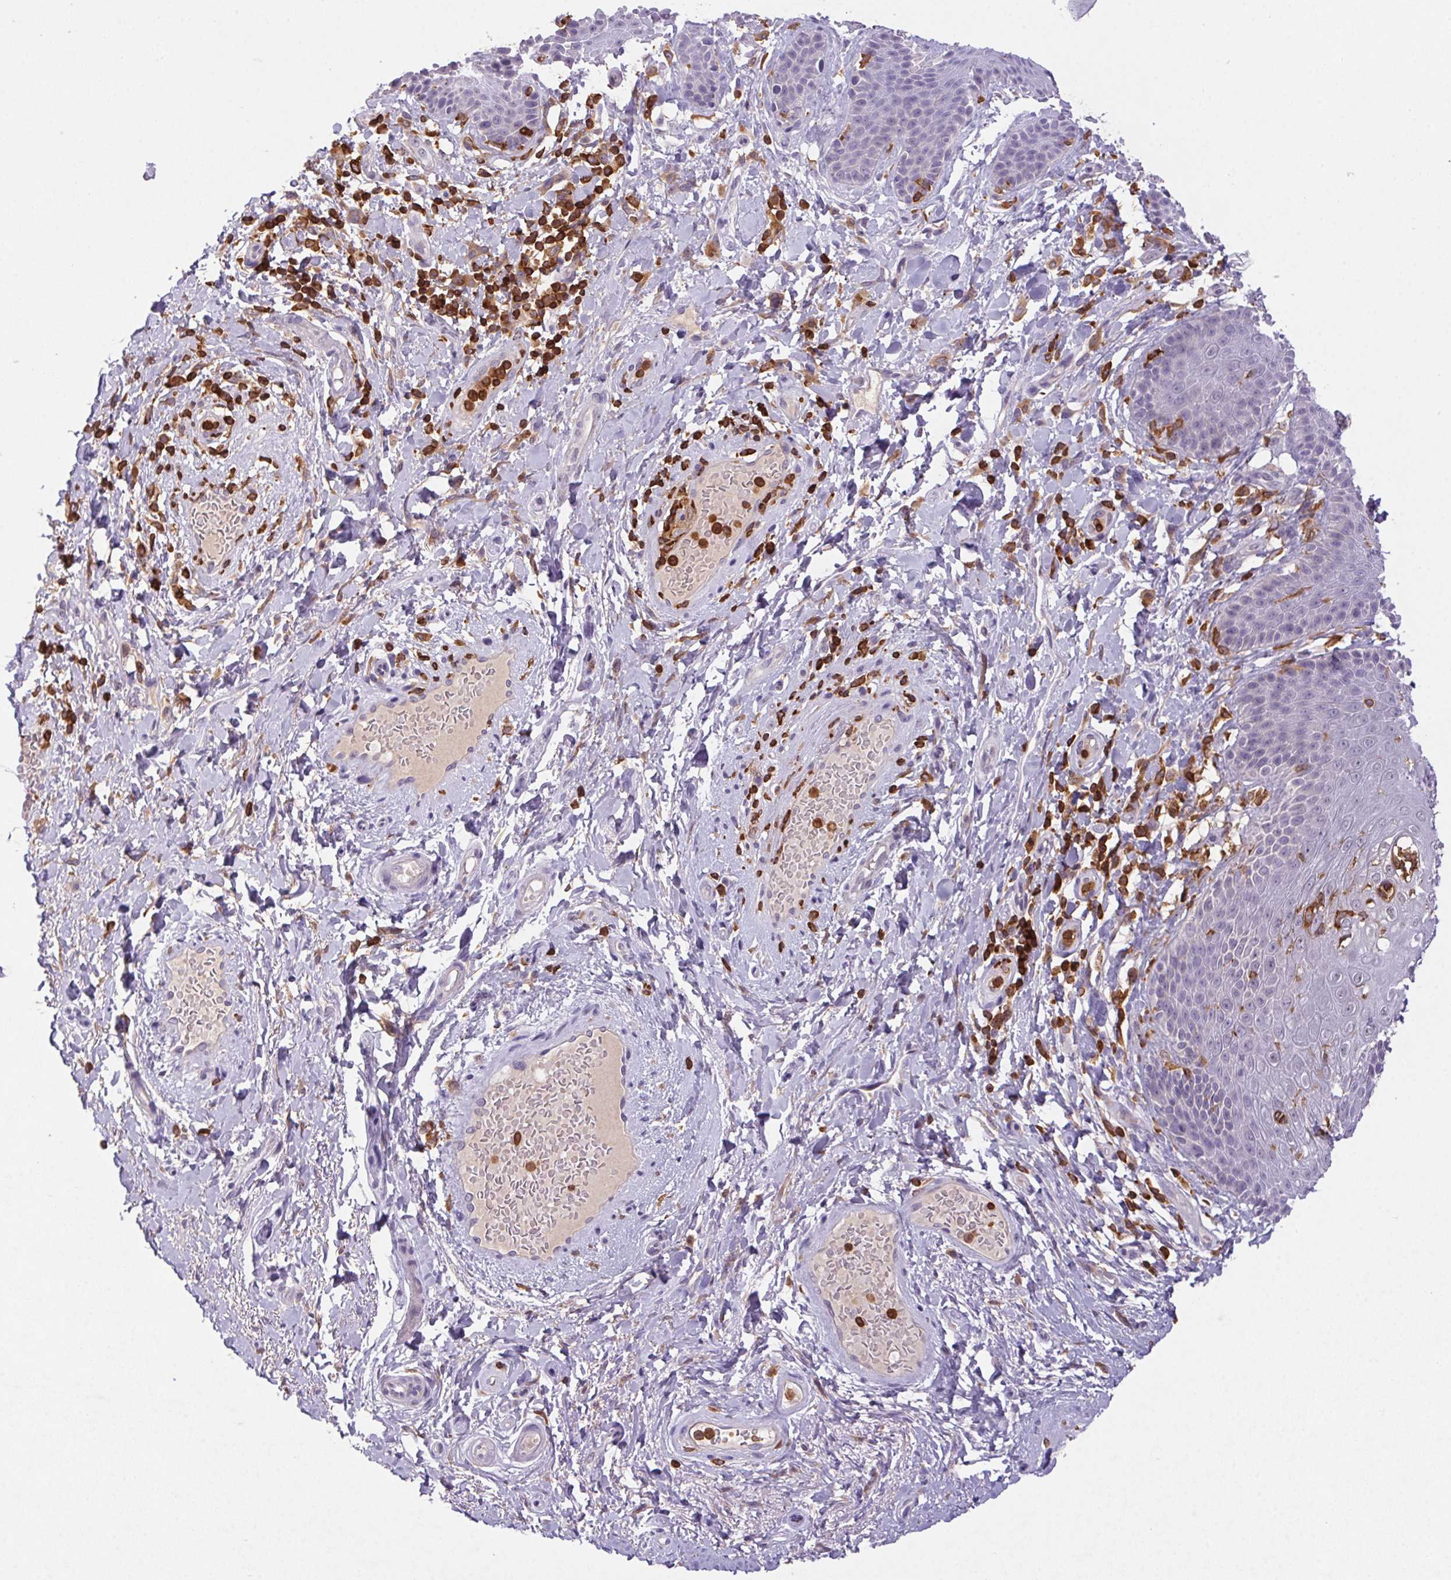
{"staining": {"intensity": "negative", "quantity": "none", "location": "none"}, "tissue": "skin", "cell_type": "Epidermal cells", "image_type": "normal", "snomed": [{"axis": "morphology", "description": "Normal tissue, NOS"}, {"axis": "topography", "description": "Anal"}, {"axis": "topography", "description": "Peripheral nerve tissue"}], "caption": "Histopathology image shows no significant protein positivity in epidermal cells of normal skin. Nuclei are stained in blue.", "gene": "APBB1IP", "patient": {"sex": "male", "age": 51}}